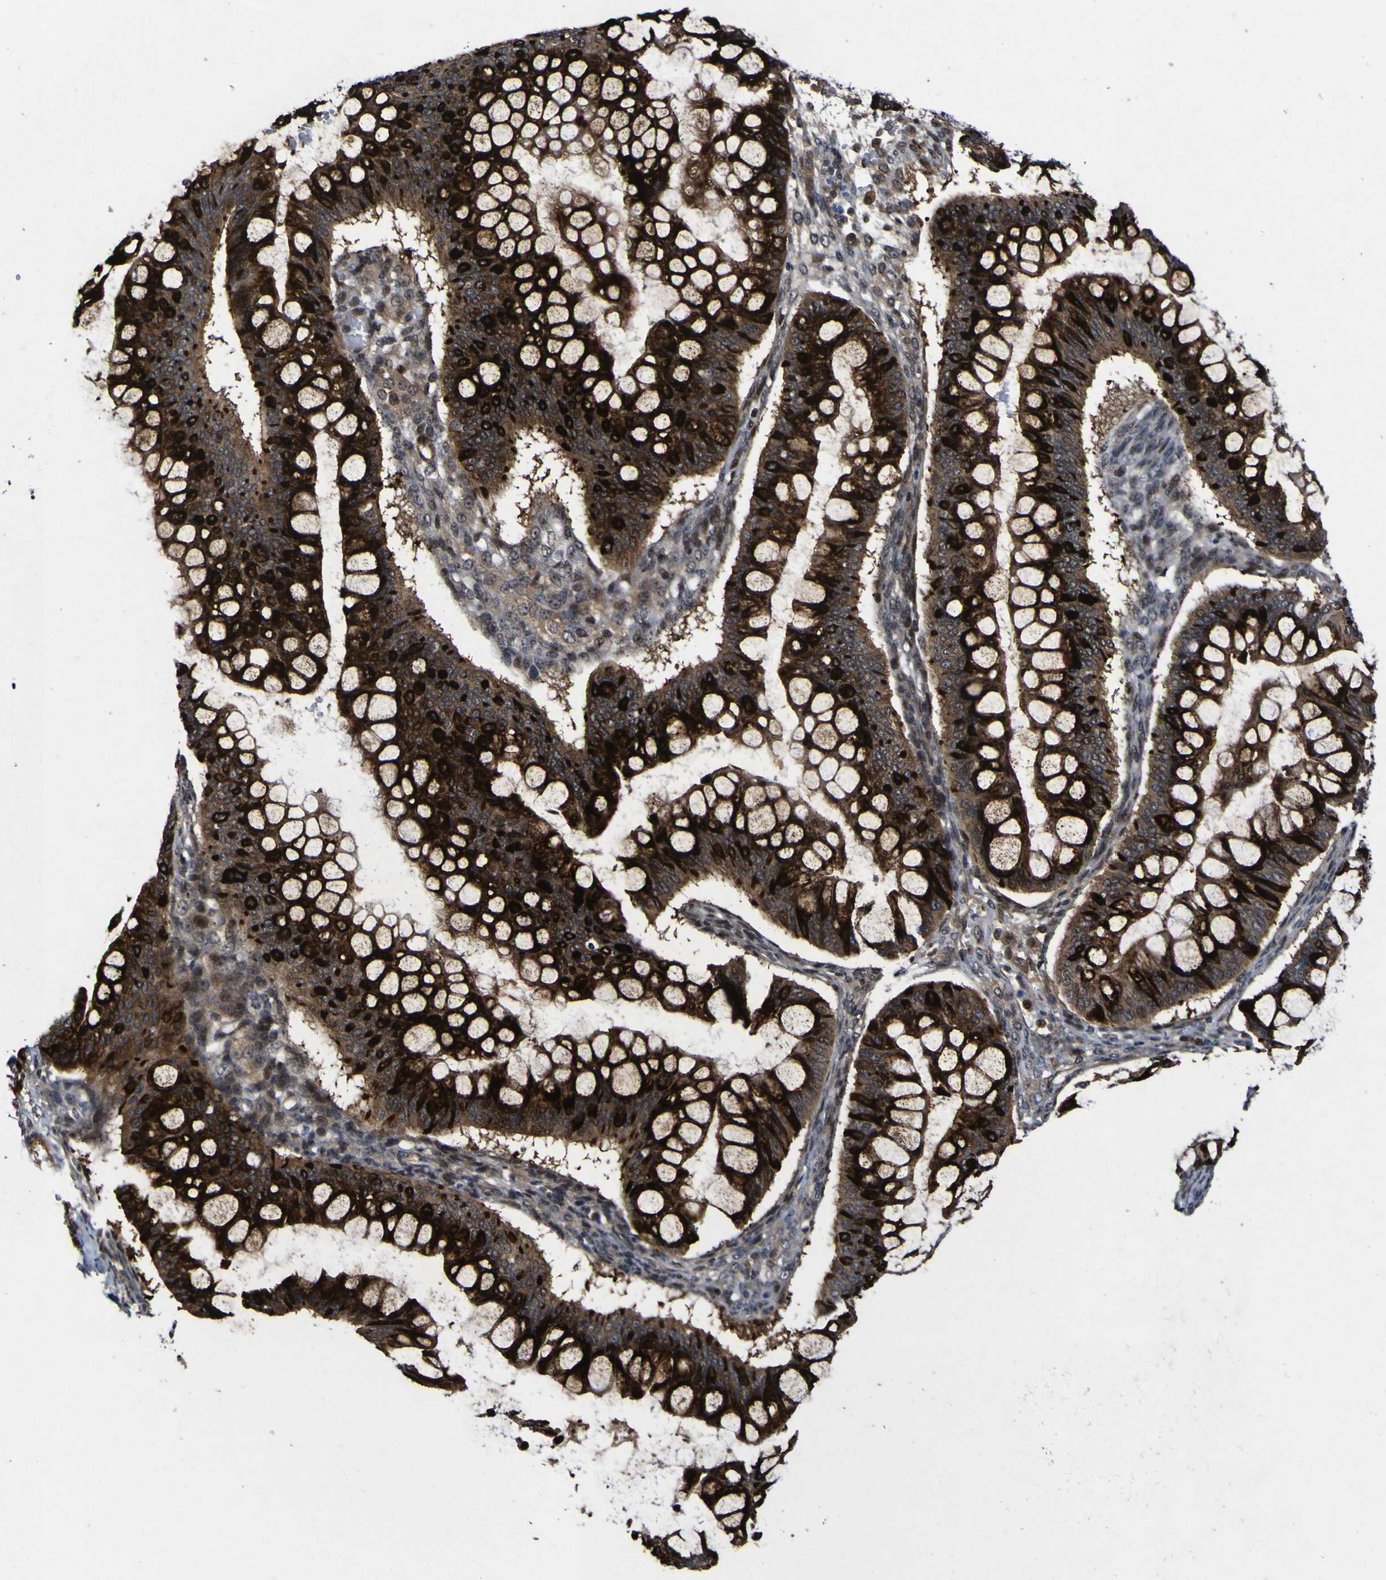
{"staining": {"intensity": "strong", "quantity": ">75%", "location": "cytoplasmic/membranous"}, "tissue": "ovarian cancer", "cell_type": "Tumor cells", "image_type": "cancer", "snomed": [{"axis": "morphology", "description": "Cystadenocarcinoma, mucinous, NOS"}, {"axis": "topography", "description": "Ovary"}], "caption": "Immunohistochemical staining of ovarian mucinous cystadenocarcinoma demonstrates strong cytoplasmic/membranous protein staining in approximately >75% of tumor cells.", "gene": "CCL2", "patient": {"sex": "female", "age": 73}}